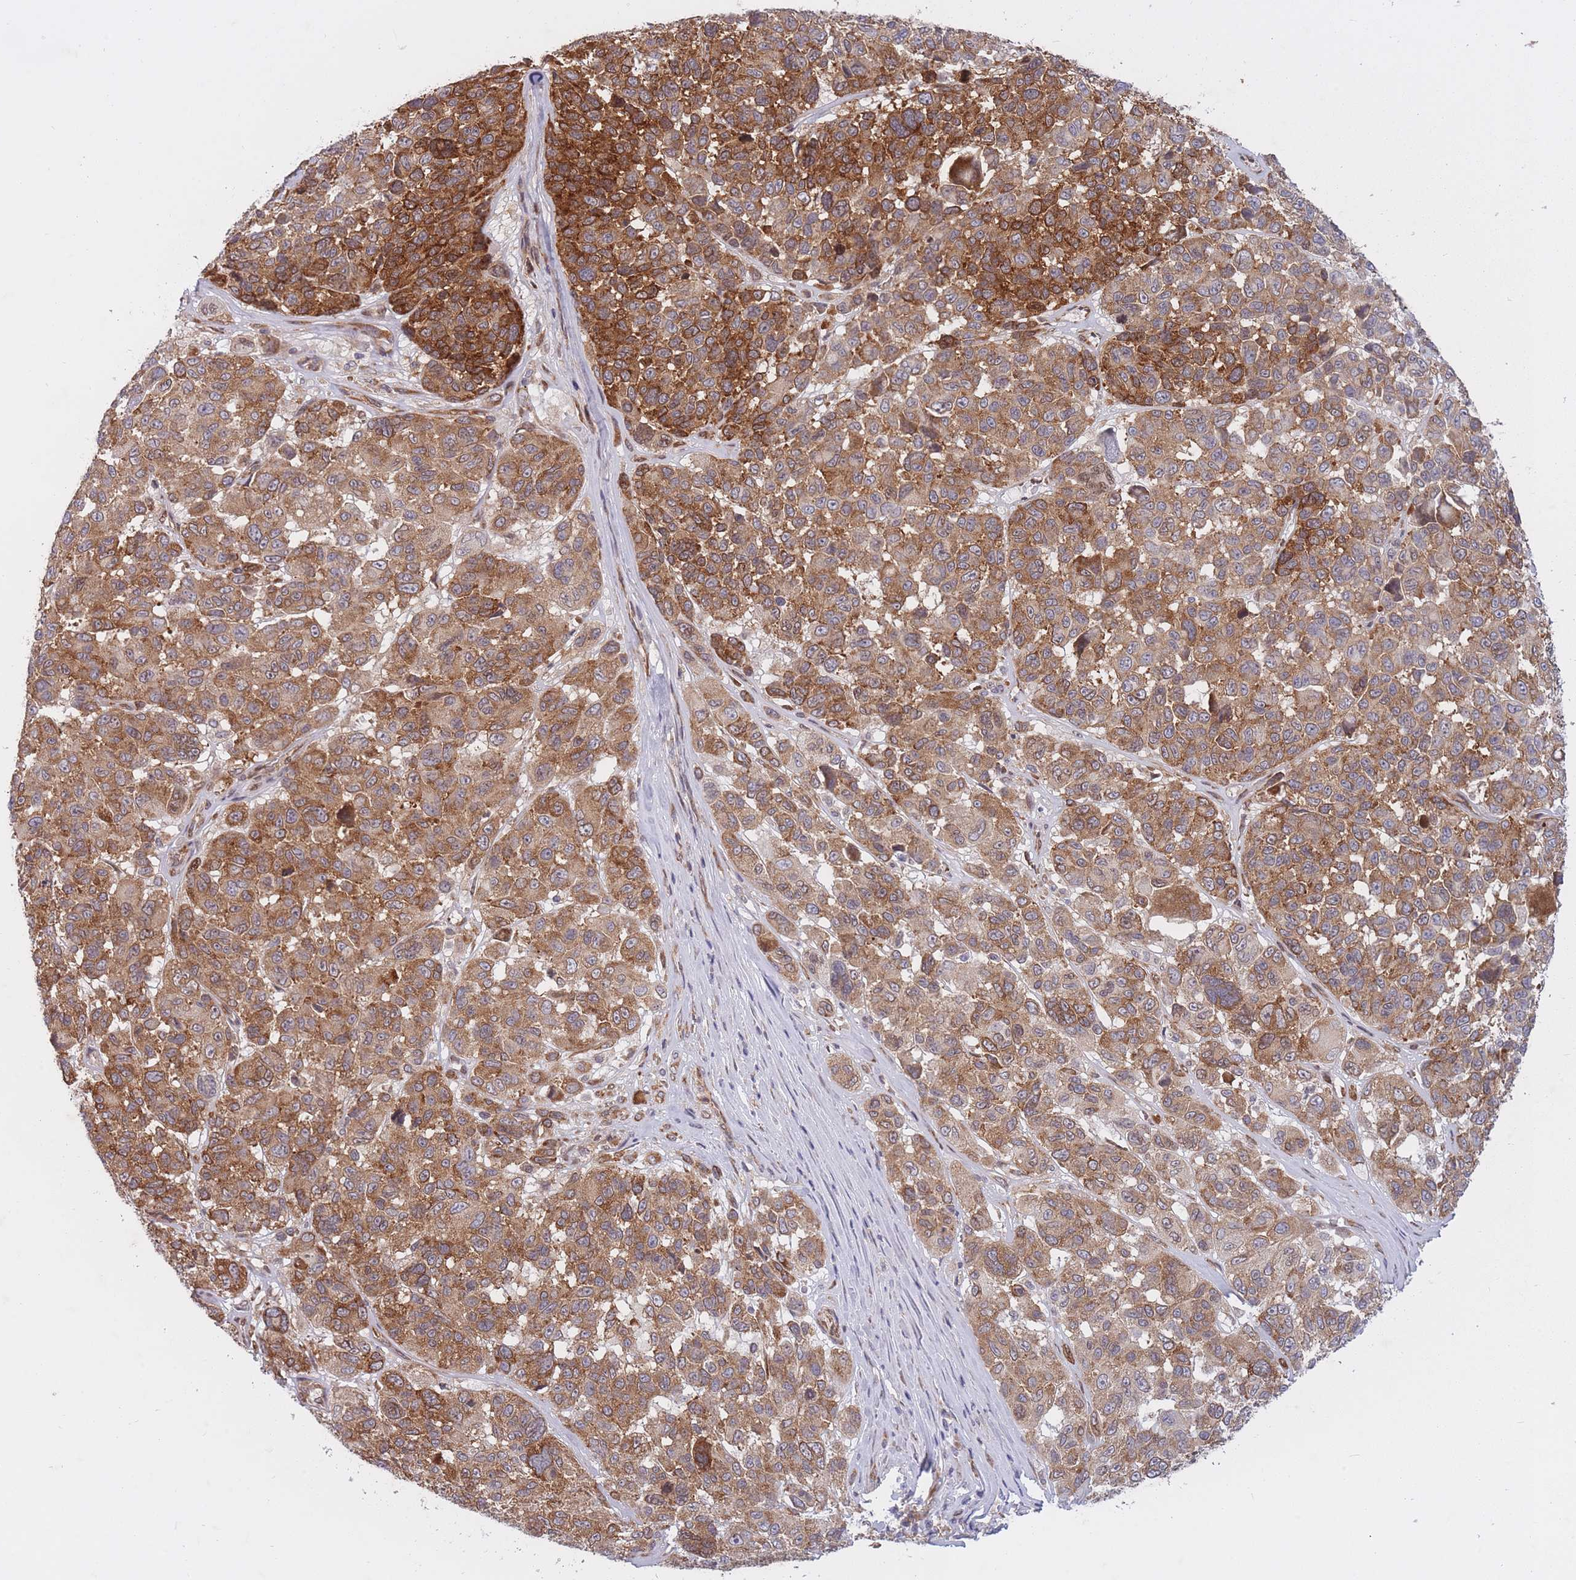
{"staining": {"intensity": "strong", "quantity": ">75%", "location": "cytoplasmic/membranous"}, "tissue": "melanoma", "cell_type": "Tumor cells", "image_type": "cancer", "snomed": [{"axis": "morphology", "description": "Malignant melanoma, NOS"}, {"axis": "topography", "description": "Skin"}], "caption": "The photomicrograph reveals staining of malignant melanoma, revealing strong cytoplasmic/membranous protein expression (brown color) within tumor cells.", "gene": "CCDC124", "patient": {"sex": "female", "age": 66}}